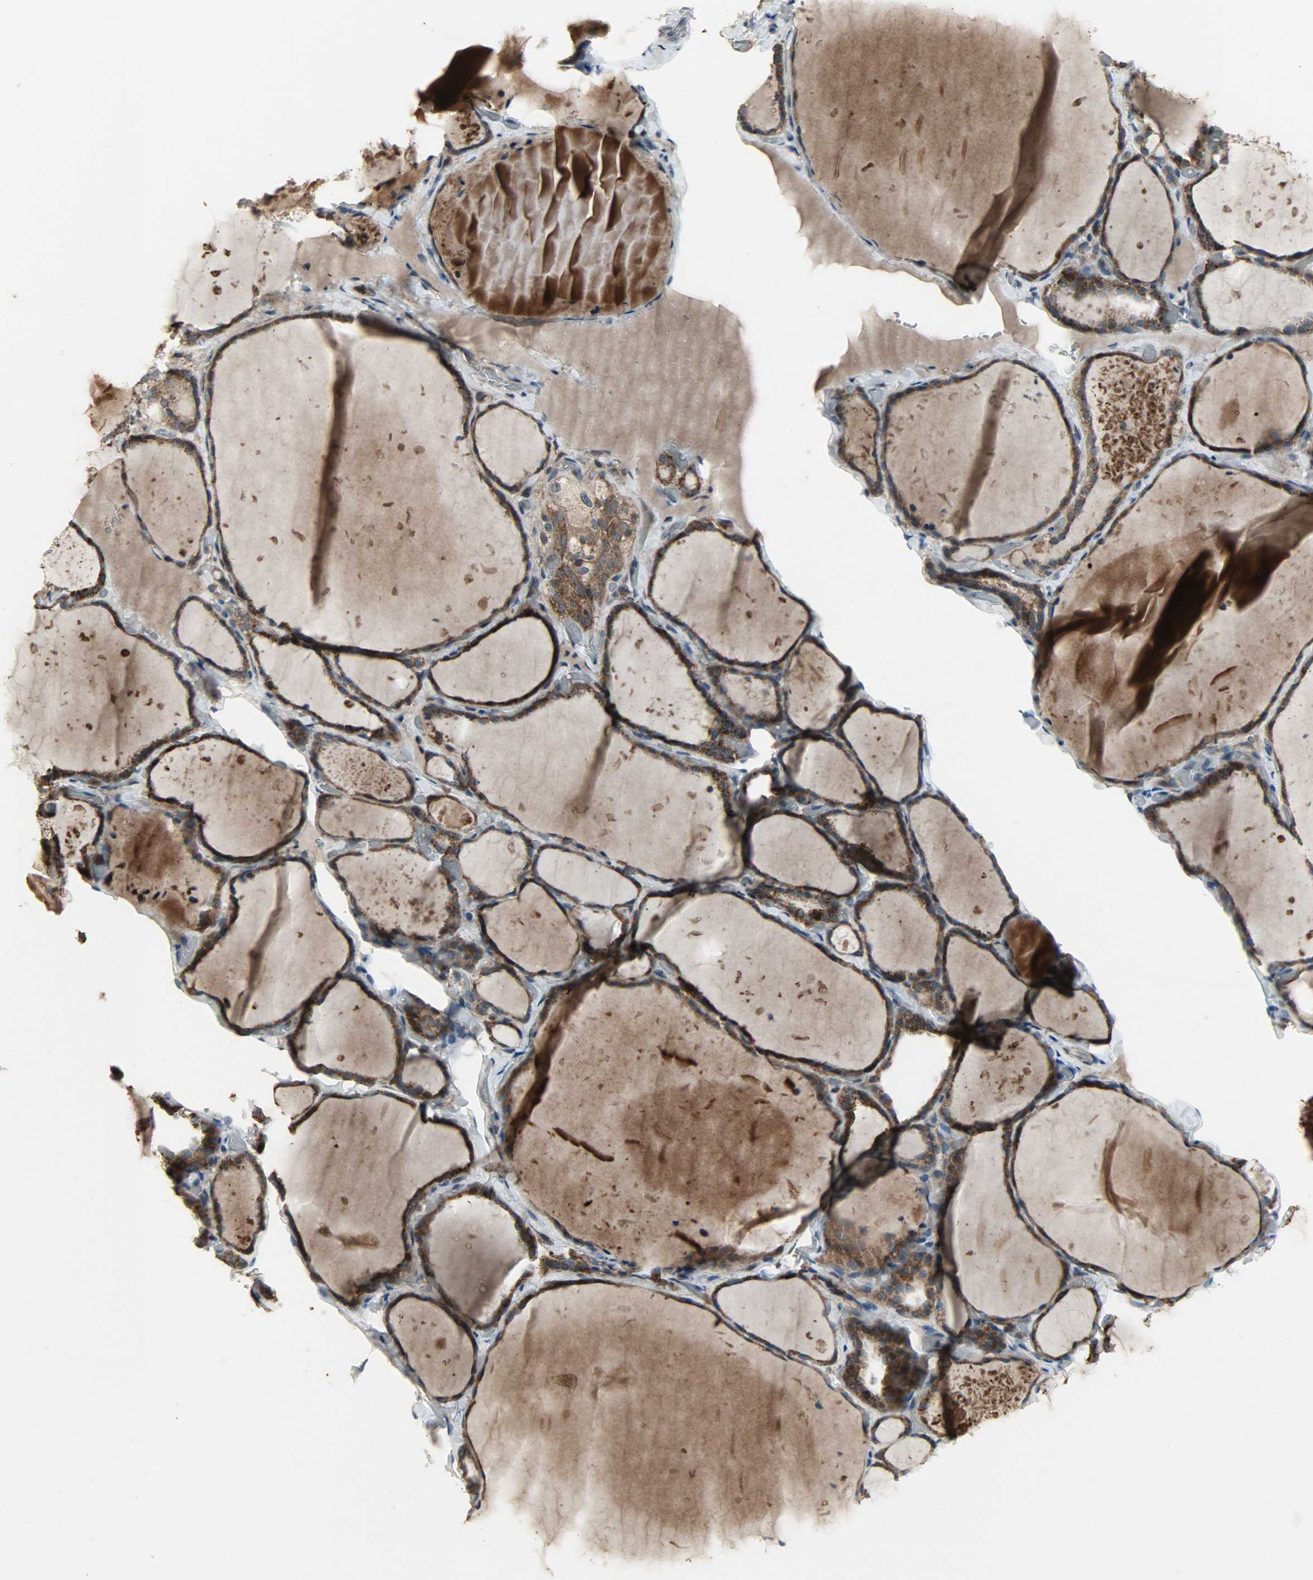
{"staining": {"intensity": "strong", "quantity": ">75%", "location": "cytoplasmic/membranous"}, "tissue": "thyroid gland", "cell_type": "Glandular cells", "image_type": "normal", "snomed": [{"axis": "morphology", "description": "Normal tissue, NOS"}, {"axis": "topography", "description": "Thyroid gland"}], "caption": "Unremarkable thyroid gland was stained to show a protein in brown. There is high levels of strong cytoplasmic/membranous staining in about >75% of glandular cells. (DAB (3,3'-diaminobenzidine) = brown stain, brightfield microscopy at high magnification).", "gene": "AMT", "patient": {"sex": "female", "age": 22}}